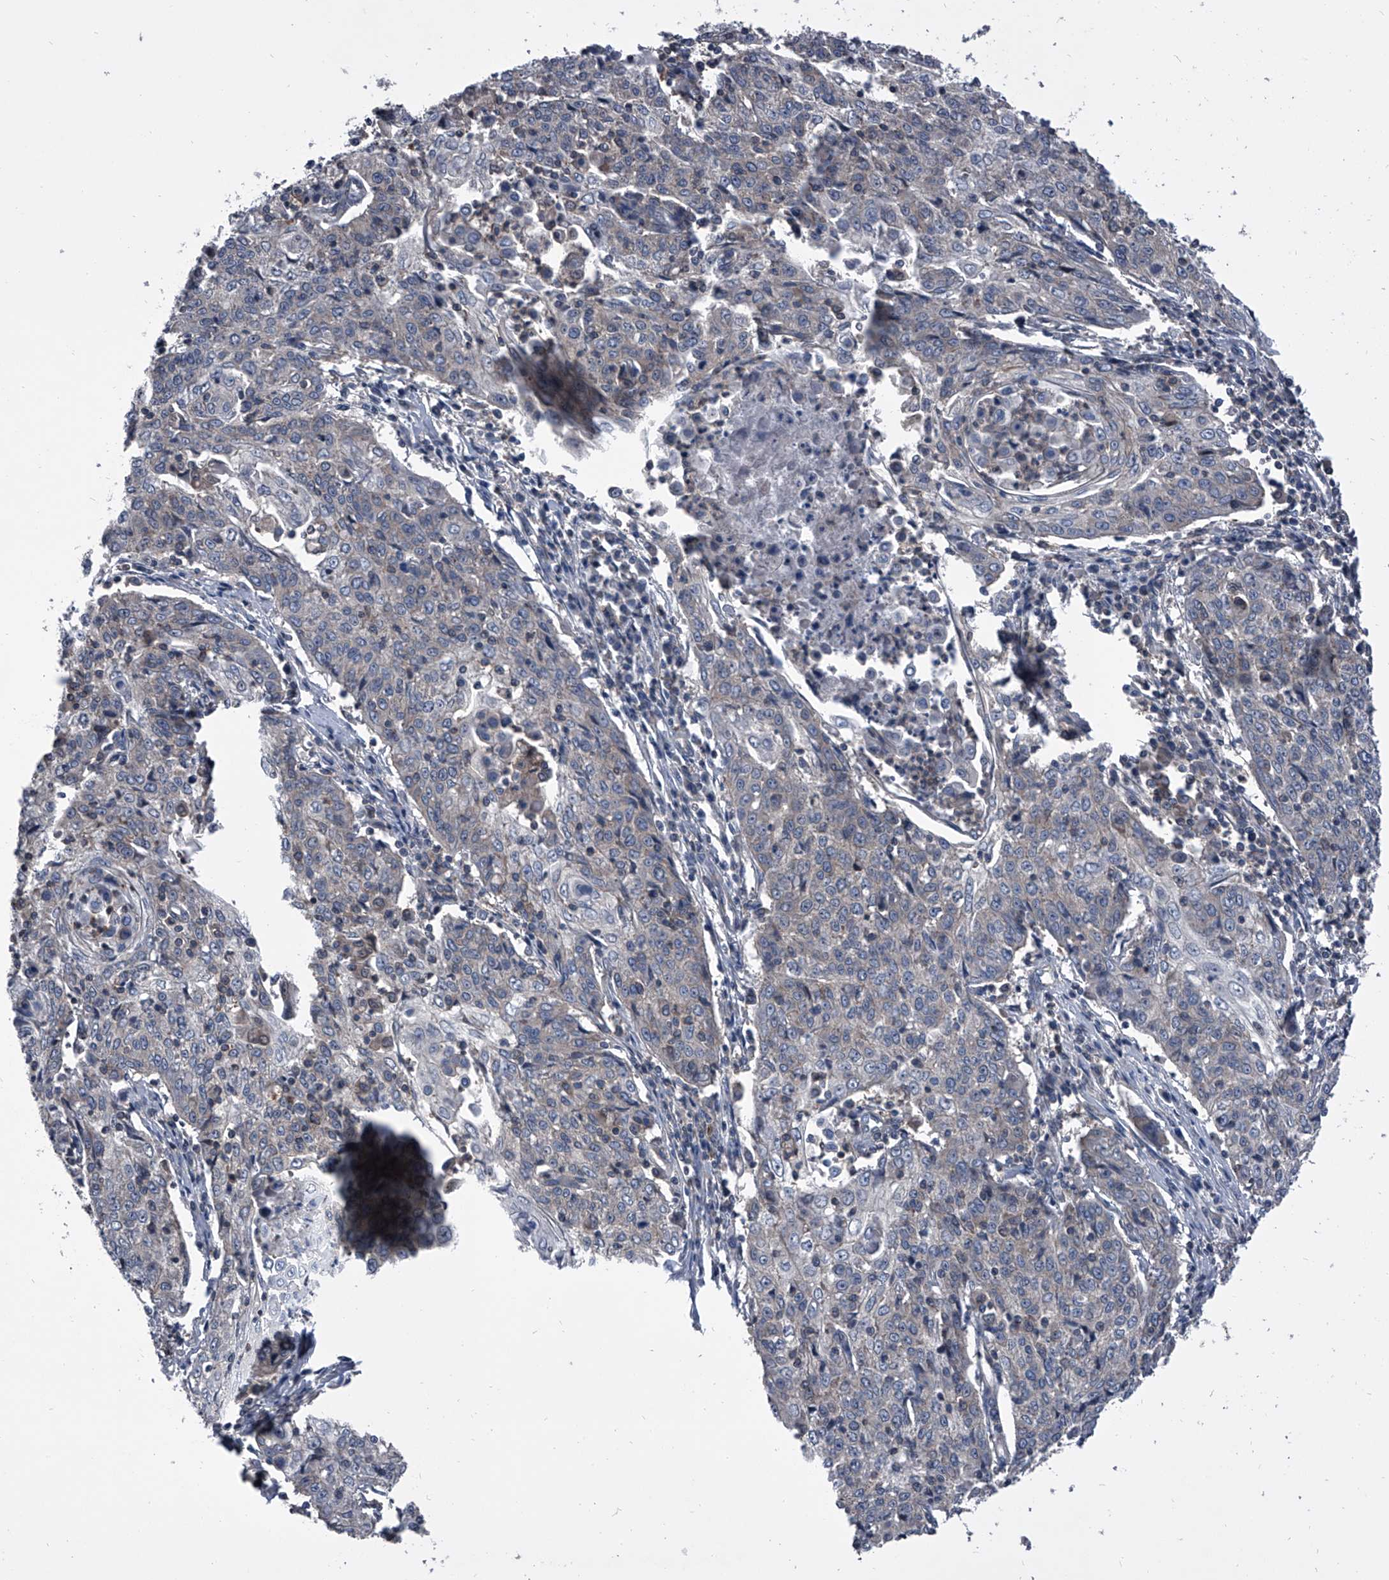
{"staining": {"intensity": "negative", "quantity": "none", "location": "none"}, "tissue": "cervical cancer", "cell_type": "Tumor cells", "image_type": "cancer", "snomed": [{"axis": "morphology", "description": "Squamous cell carcinoma, NOS"}, {"axis": "topography", "description": "Cervix"}], "caption": "IHC of human cervical squamous cell carcinoma displays no expression in tumor cells.", "gene": "PIP5K1A", "patient": {"sex": "female", "age": 48}}